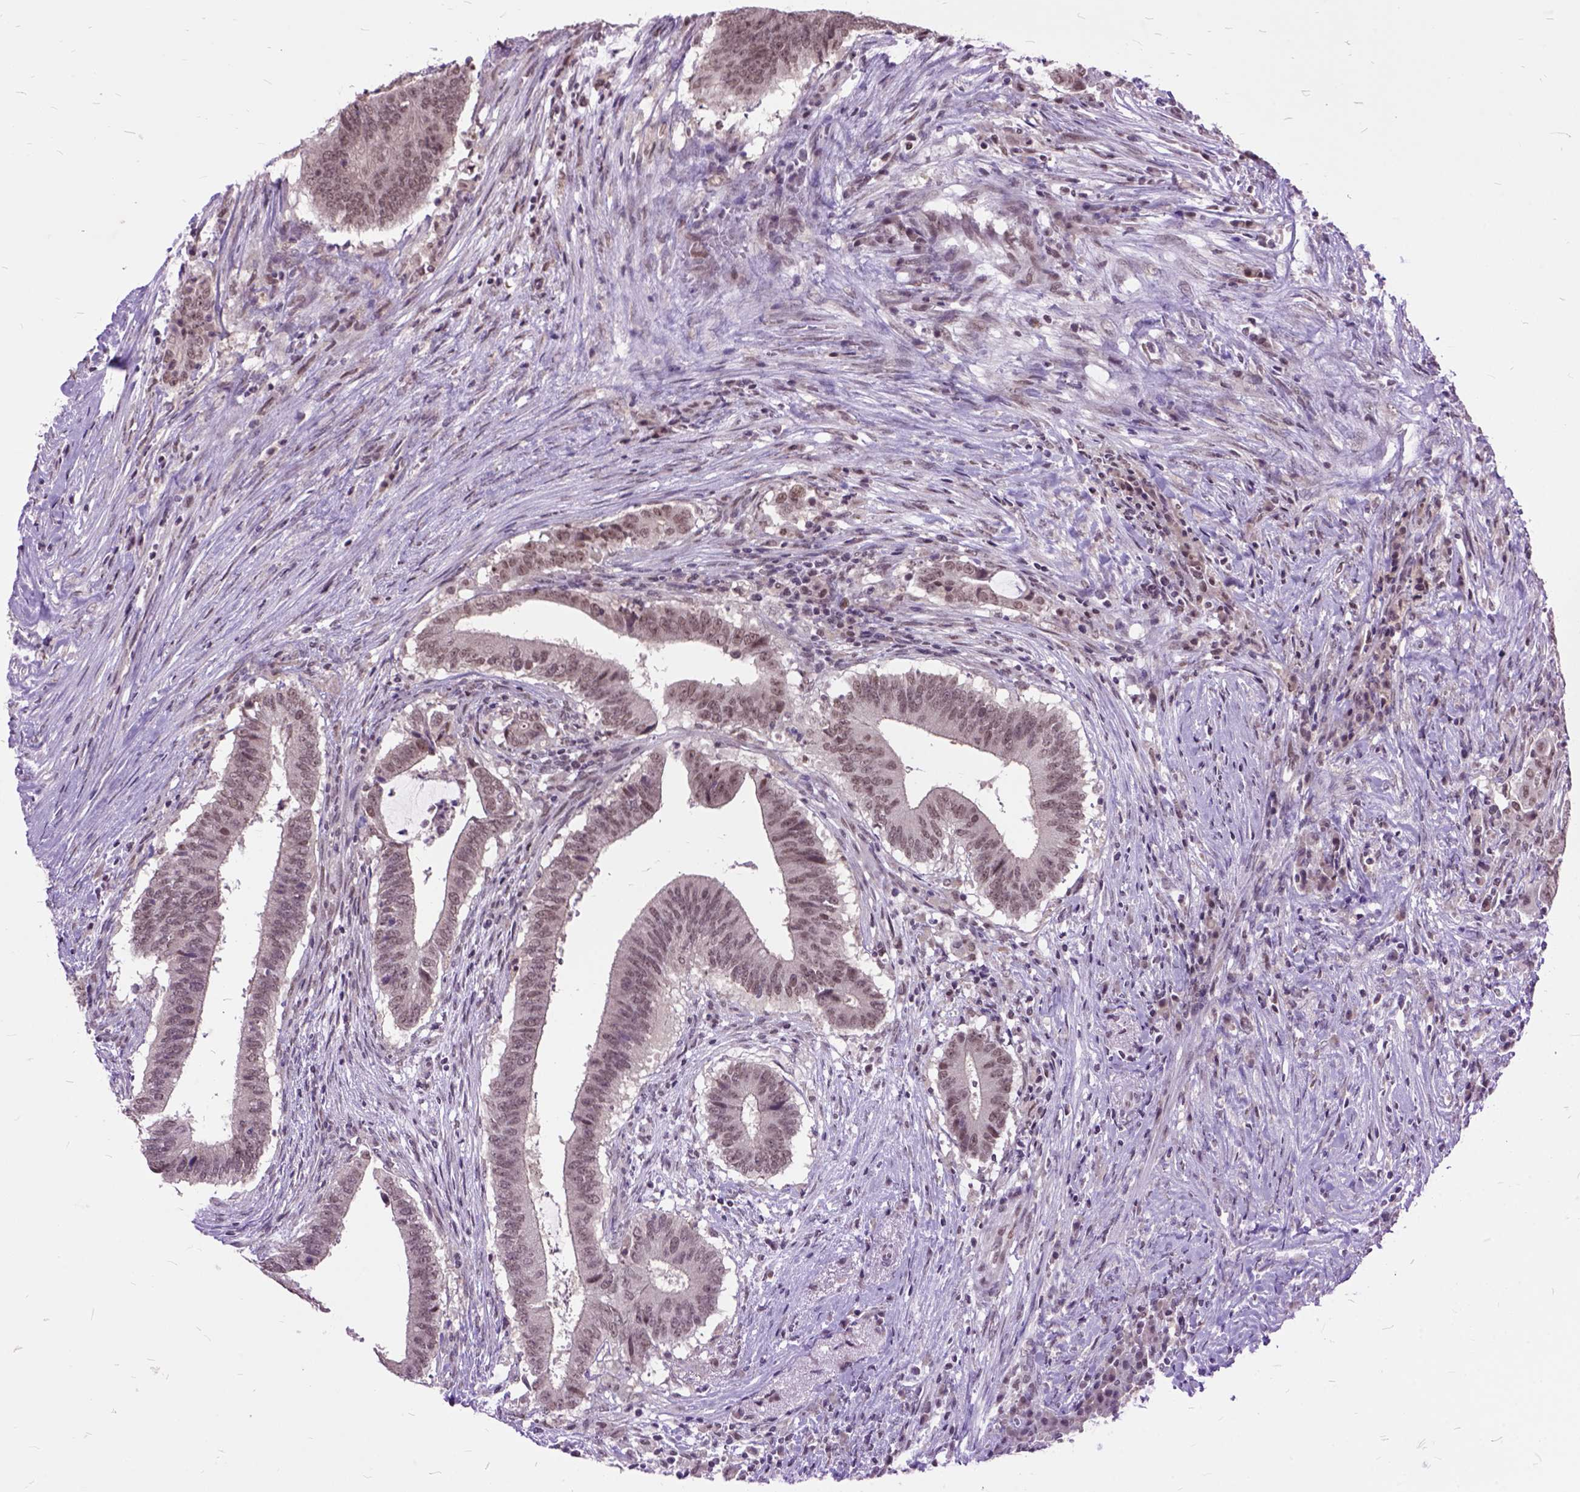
{"staining": {"intensity": "weak", "quantity": ">75%", "location": "cytoplasmic/membranous,nuclear"}, "tissue": "colorectal cancer", "cell_type": "Tumor cells", "image_type": "cancer", "snomed": [{"axis": "morphology", "description": "Adenocarcinoma, NOS"}, {"axis": "topography", "description": "Colon"}], "caption": "Approximately >75% of tumor cells in human colorectal cancer (adenocarcinoma) display weak cytoplasmic/membranous and nuclear protein positivity as visualized by brown immunohistochemical staining.", "gene": "ORC5", "patient": {"sex": "female", "age": 43}}